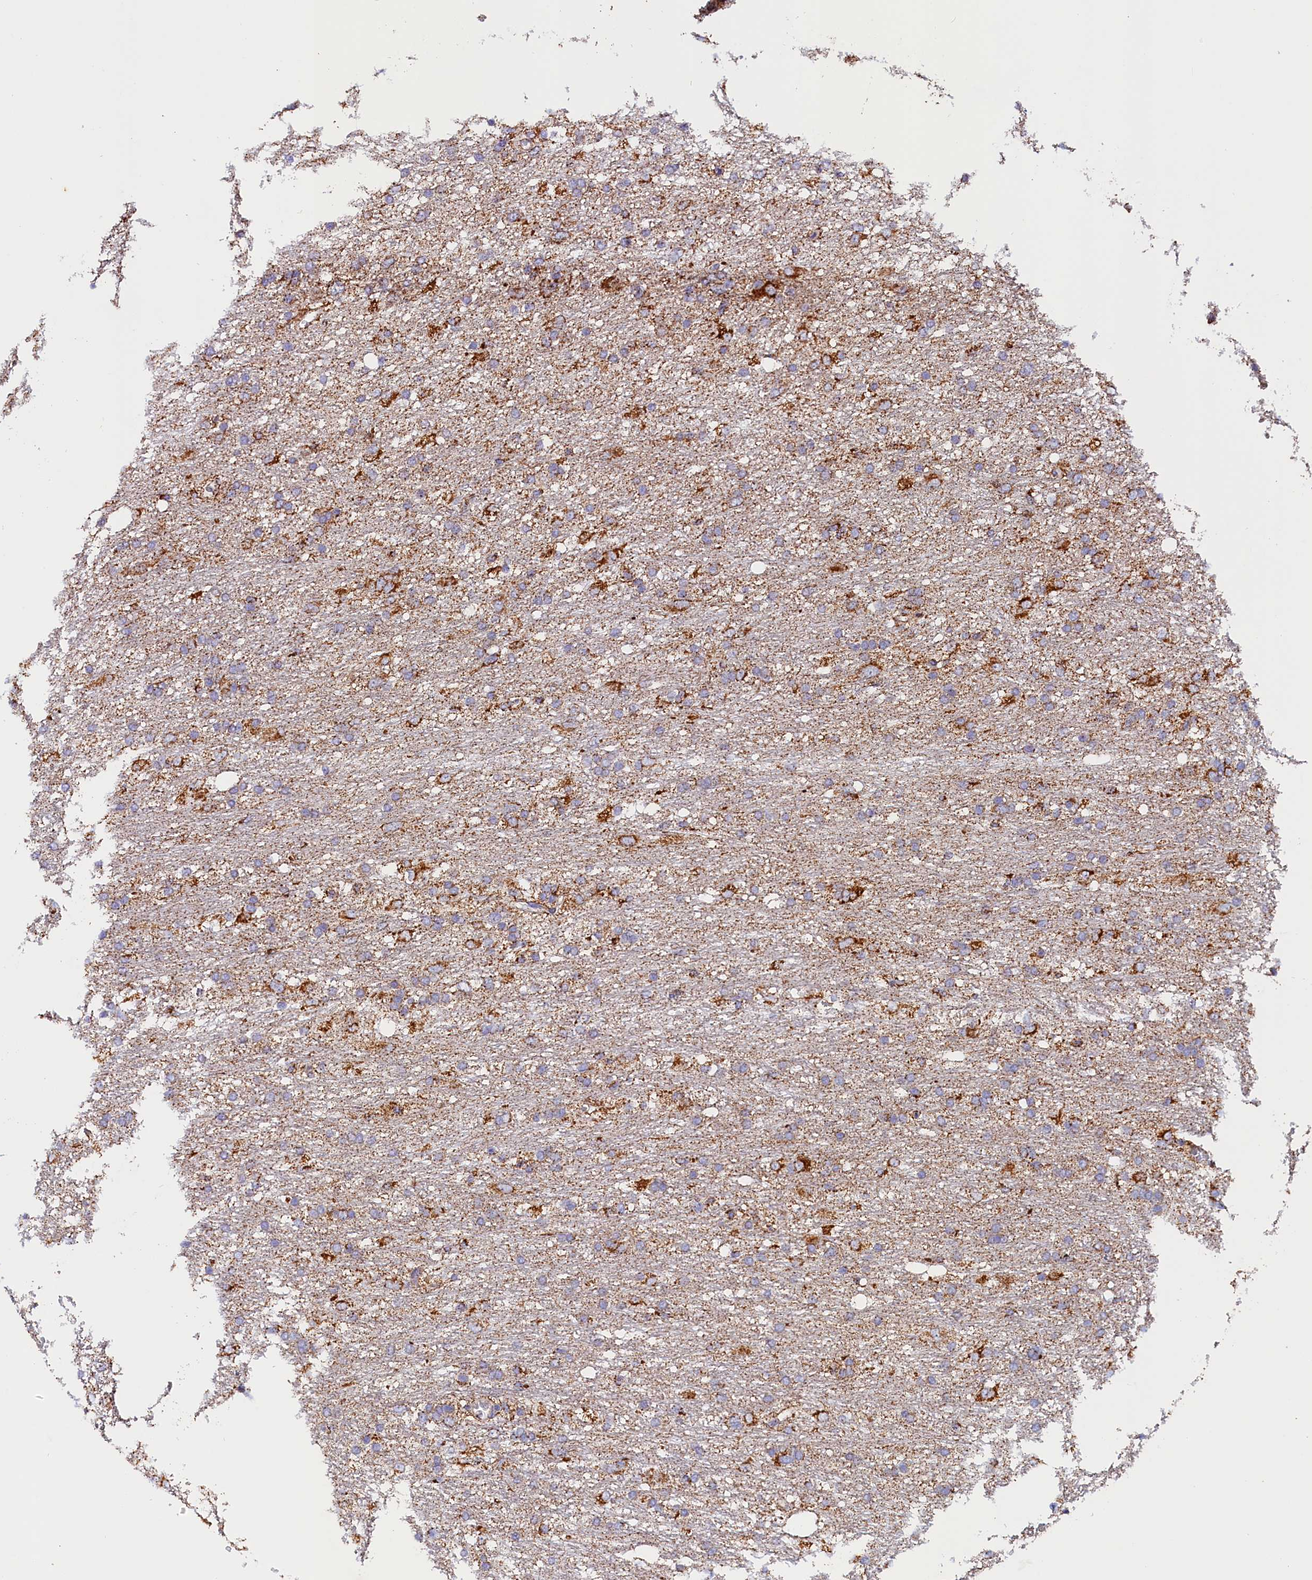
{"staining": {"intensity": "strong", "quantity": "25%-75%", "location": "cytoplasmic/membranous"}, "tissue": "glioma", "cell_type": "Tumor cells", "image_type": "cancer", "snomed": [{"axis": "morphology", "description": "Glioma, malignant, Low grade"}, {"axis": "topography", "description": "Brain"}], "caption": "This histopathology image reveals immunohistochemistry (IHC) staining of malignant low-grade glioma, with high strong cytoplasmic/membranous staining in approximately 25%-75% of tumor cells.", "gene": "AKTIP", "patient": {"sex": "male", "age": 77}}